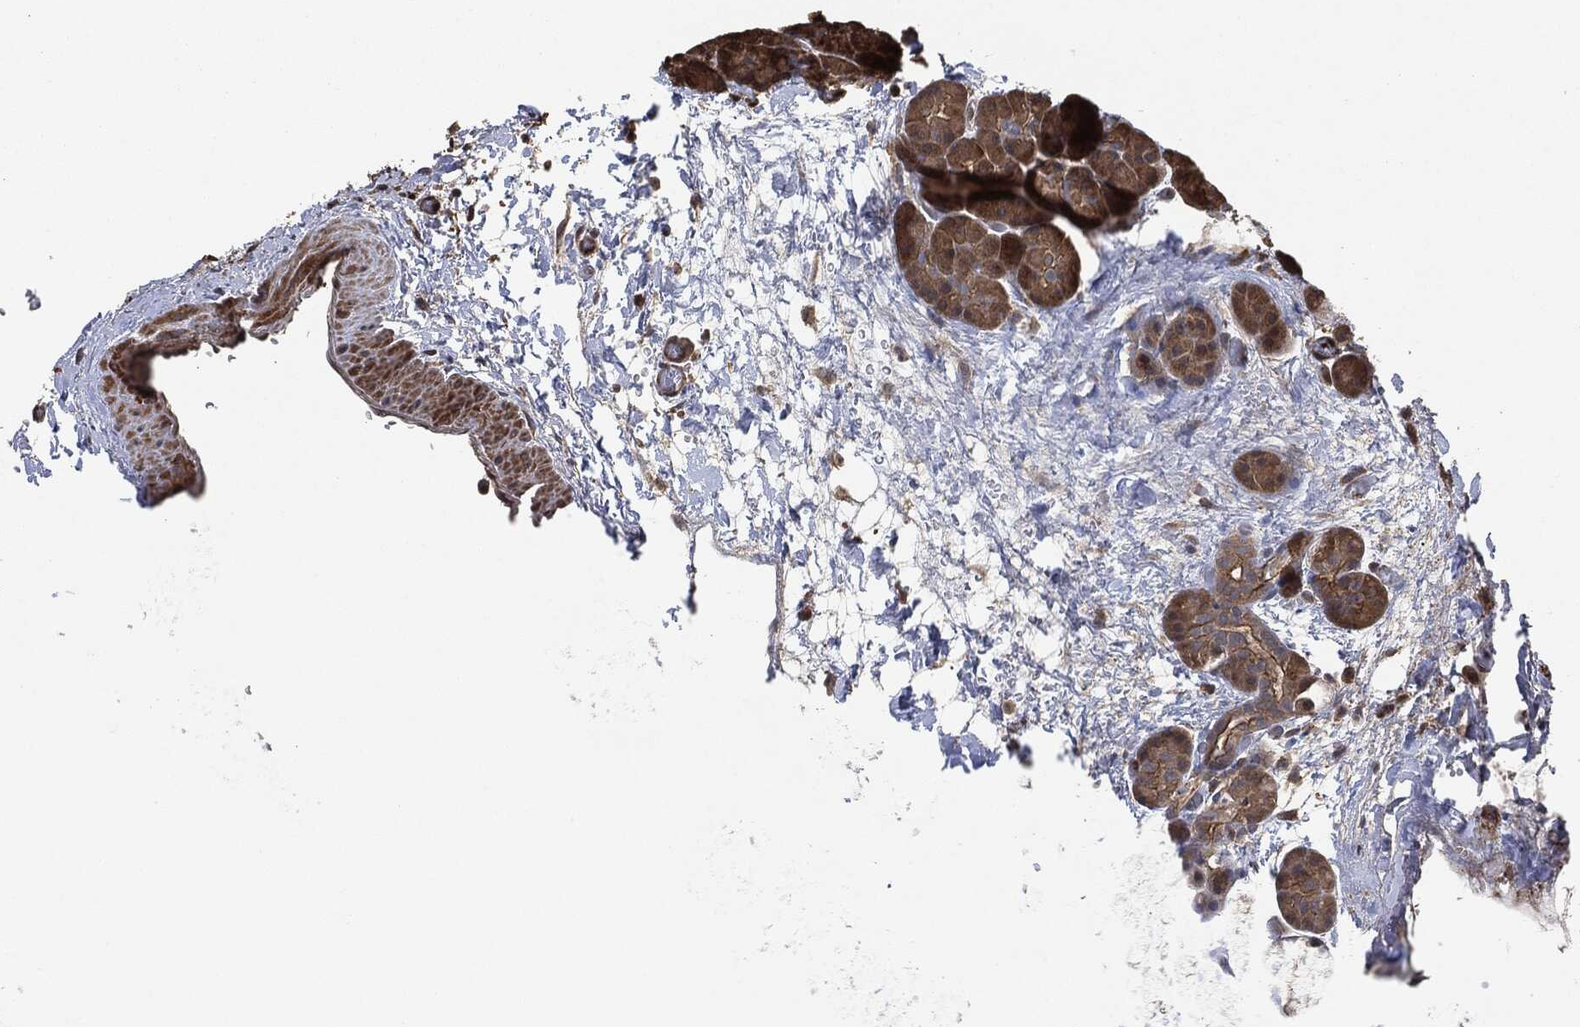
{"staining": {"intensity": "strong", "quantity": "25%-75%", "location": "cytoplasmic/membranous"}, "tissue": "pancreas", "cell_type": "Exocrine glandular cells", "image_type": "normal", "snomed": [{"axis": "morphology", "description": "Normal tissue, NOS"}, {"axis": "topography", "description": "Pancreas"}], "caption": "Protein staining of normal pancreas displays strong cytoplasmic/membranous staining in about 25%-75% of exocrine glandular cells. (DAB (3,3'-diaminobenzidine) = brown stain, brightfield microscopy at high magnification).", "gene": "TPT1", "patient": {"sex": "female", "age": 44}}